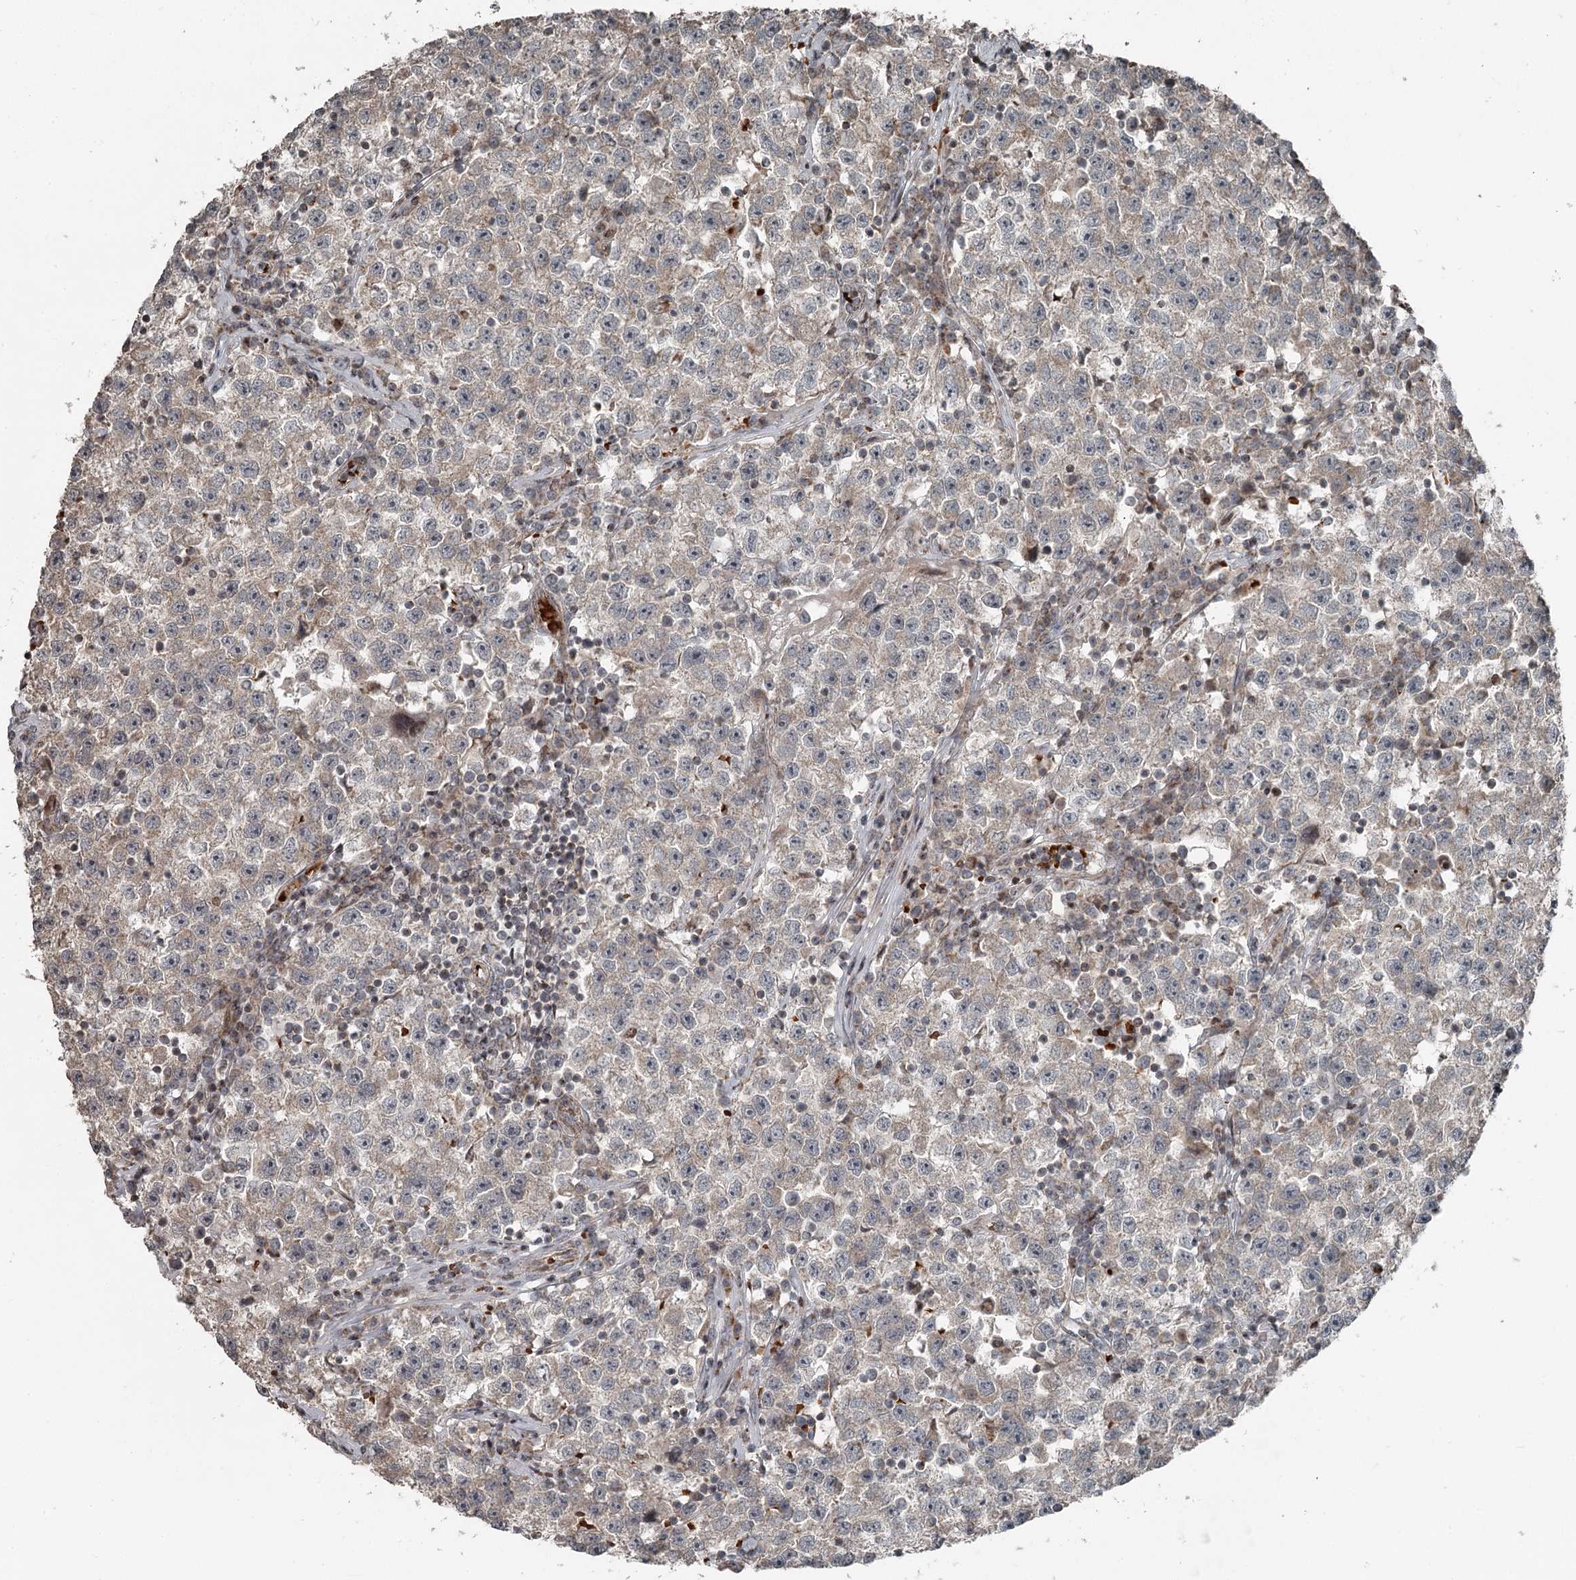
{"staining": {"intensity": "weak", "quantity": "<25%", "location": "cytoplasmic/membranous"}, "tissue": "testis cancer", "cell_type": "Tumor cells", "image_type": "cancer", "snomed": [{"axis": "morphology", "description": "Seminoma, NOS"}, {"axis": "topography", "description": "Testis"}], "caption": "Micrograph shows no protein expression in tumor cells of testis cancer tissue.", "gene": "RASSF8", "patient": {"sex": "male", "age": 22}}